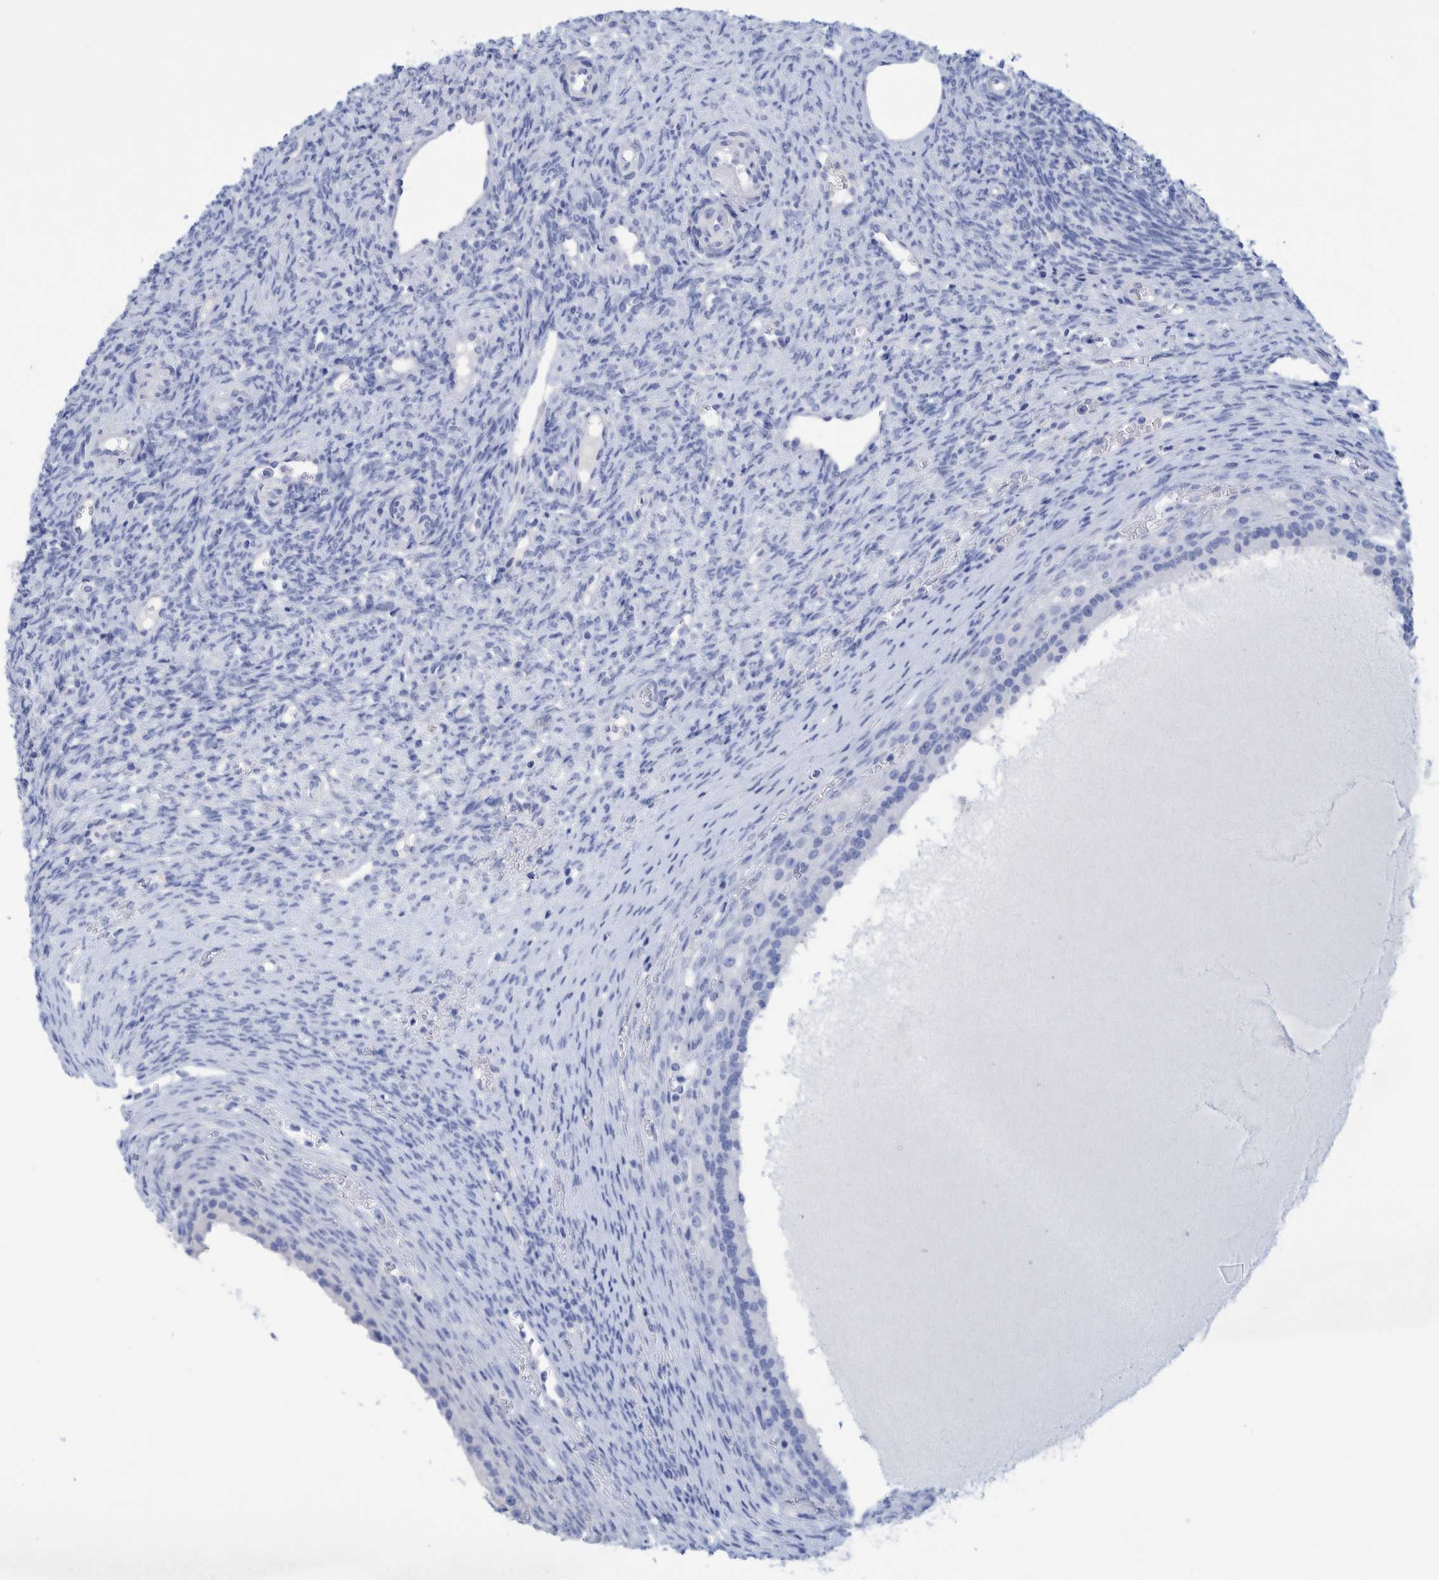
{"staining": {"intensity": "negative", "quantity": "none", "location": "none"}, "tissue": "ovary", "cell_type": "Follicle cells", "image_type": "normal", "snomed": [{"axis": "morphology", "description": "Normal tissue, NOS"}, {"axis": "topography", "description": "Ovary"}], "caption": "Immunohistochemistry micrograph of benign ovary: human ovary stained with DAB (3,3'-diaminobenzidine) exhibits no significant protein positivity in follicle cells. (Stains: DAB IHC with hematoxylin counter stain, Microscopy: brightfield microscopy at high magnification).", "gene": "PERP", "patient": {"sex": "female", "age": 41}}